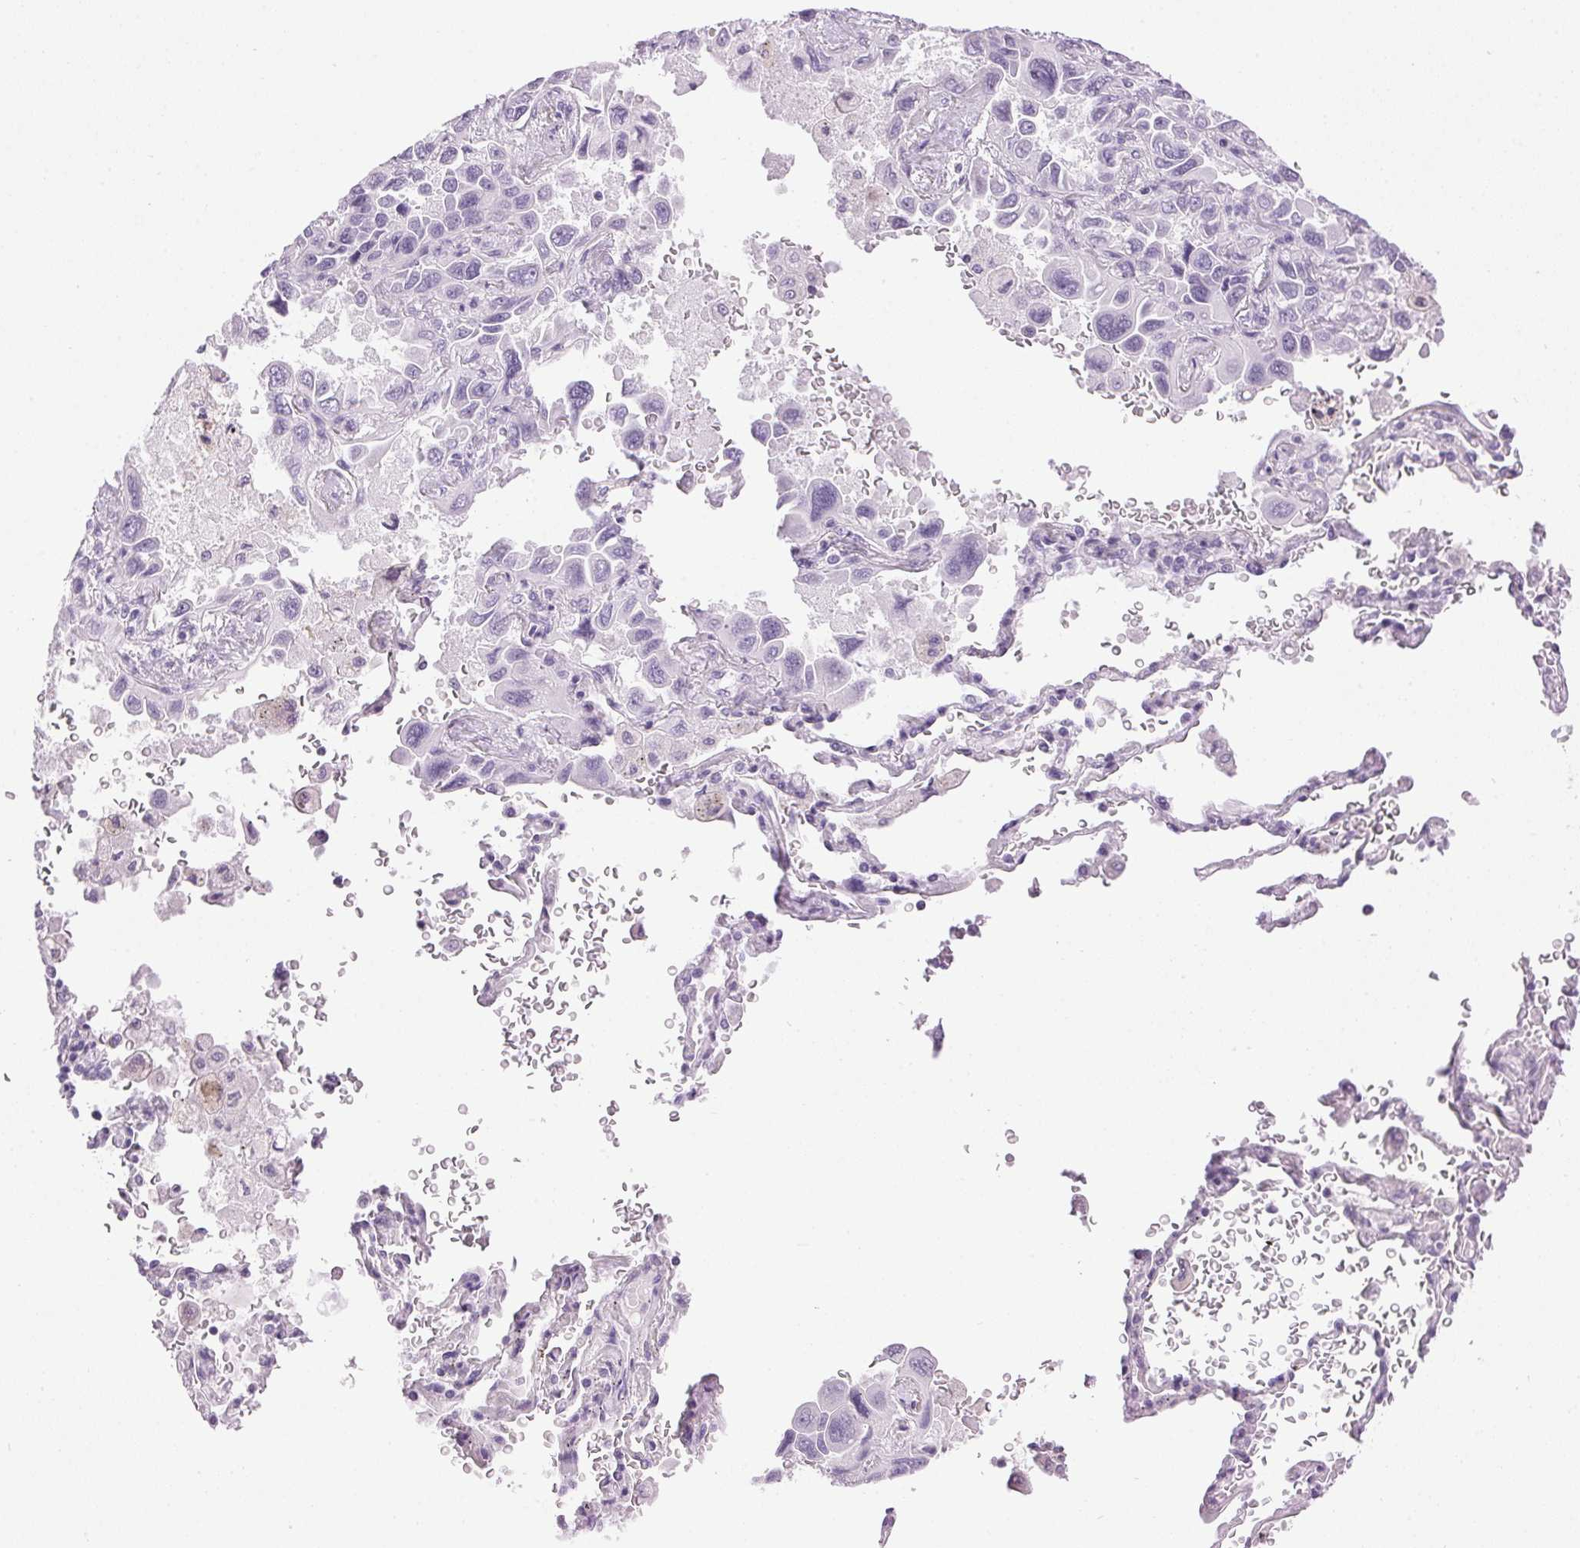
{"staining": {"intensity": "negative", "quantity": "none", "location": "none"}, "tissue": "lung cancer", "cell_type": "Tumor cells", "image_type": "cancer", "snomed": [{"axis": "morphology", "description": "Adenocarcinoma, NOS"}, {"axis": "topography", "description": "Lung"}], "caption": "Micrograph shows no significant protein staining in tumor cells of adenocarcinoma (lung). (DAB (3,3'-diaminobenzidine) IHC, high magnification).", "gene": "SP7", "patient": {"sex": "male", "age": 64}}